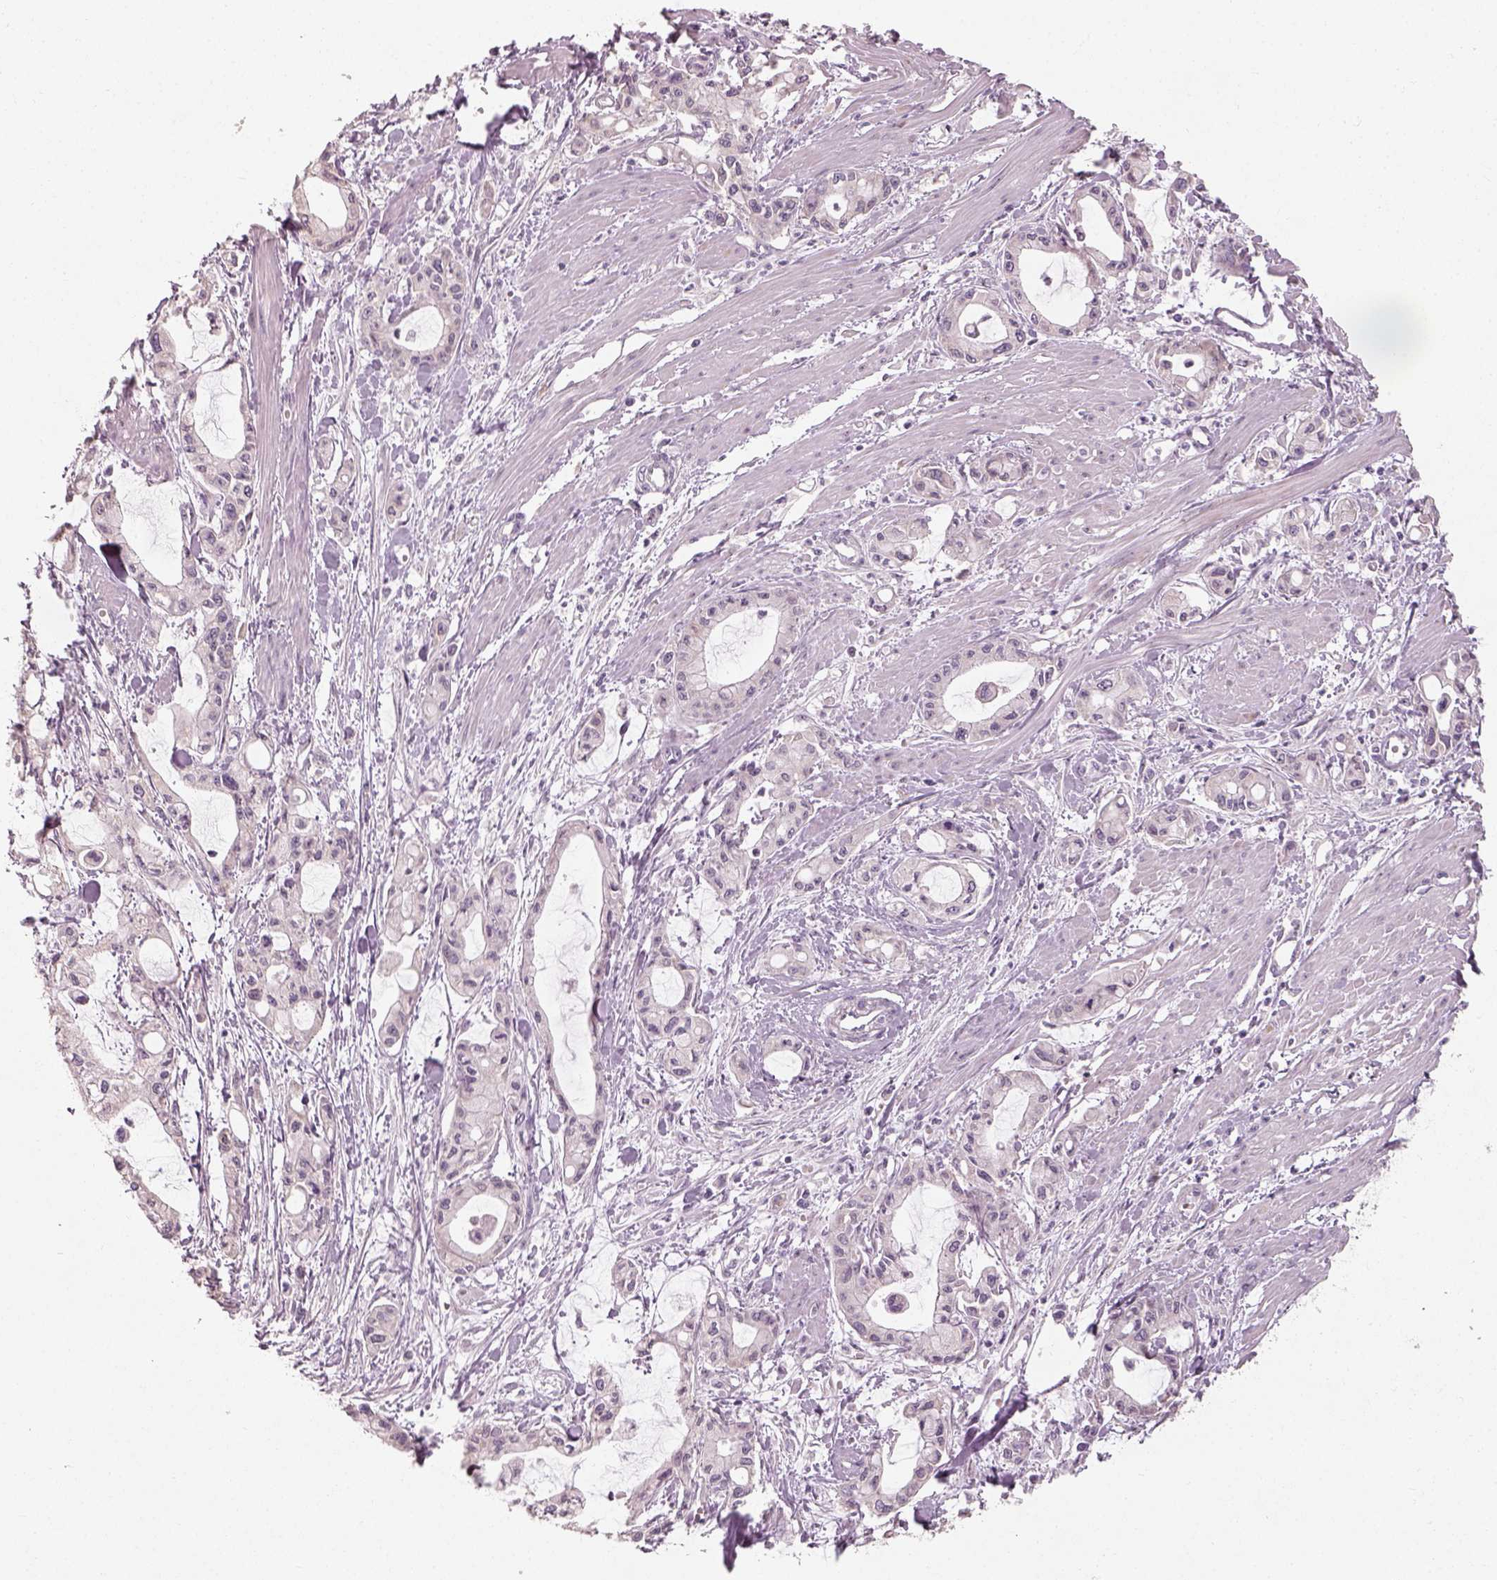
{"staining": {"intensity": "negative", "quantity": "none", "location": "none"}, "tissue": "pancreatic cancer", "cell_type": "Tumor cells", "image_type": "cancer", "snomed": [{"axis": "morphology", "description": "Adenocarcinoma, NOS"}, {"axis": "topography", "description": "Pancreas"}], "caption": "Image shows no protein expression in tumor cells of pancreatic cancer tissue. (Stains: DAB IHC with hematoxylin counter stain, Microscopy: brightfield microscopy at high magnification).", "gene": "CDS1", "patient": {"sex": "male", "age": 48}}